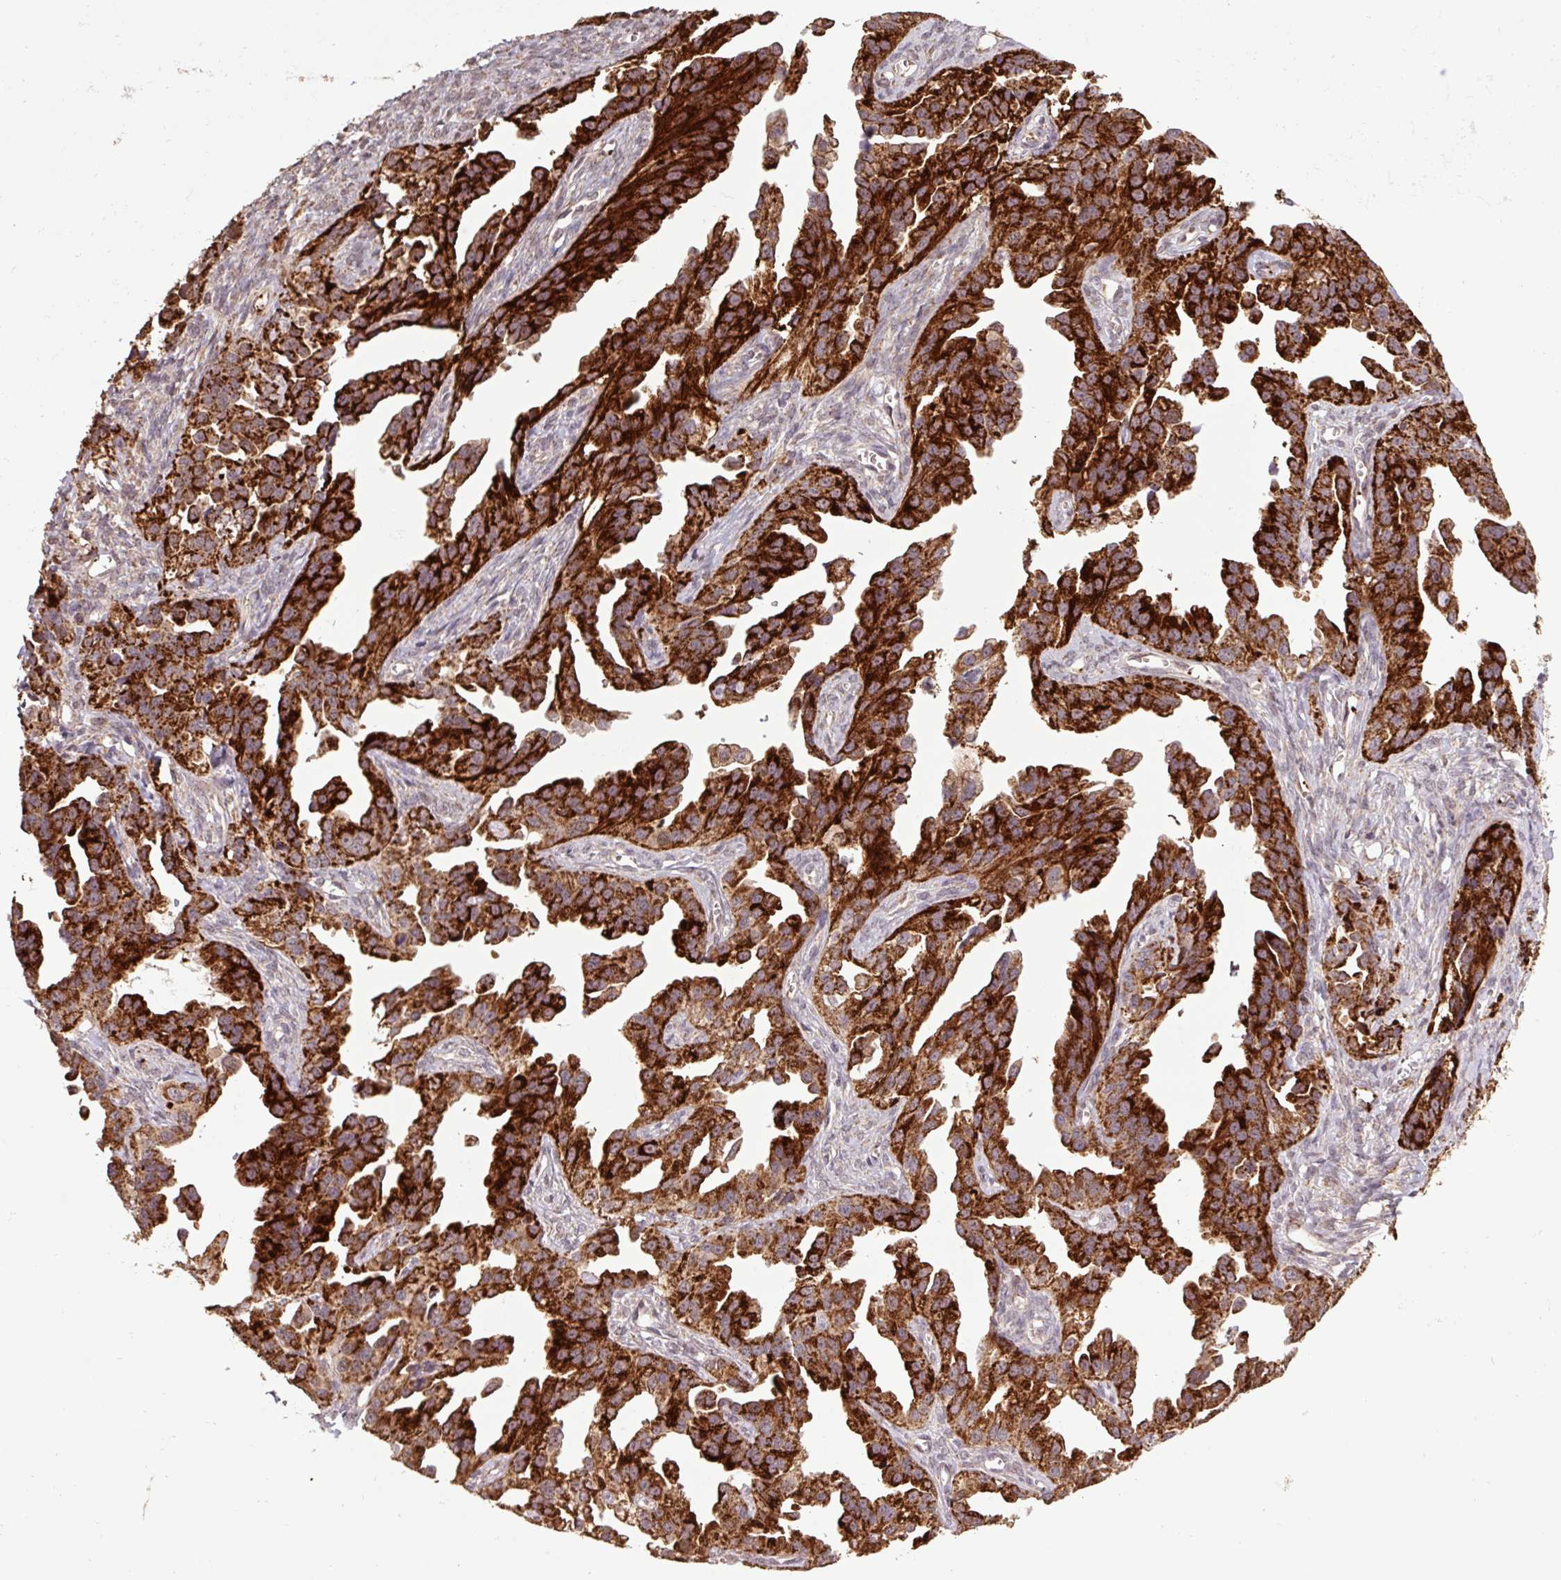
{"staining": {"intensity": "strong", "quantity": ">75%", "location": "cytoplasmic/membranous"}, "tissue": "ovarian cancer", "cell_type": "Tumor cells", "image_type": "cancer", "snomed": [{"axis": "morphology", "description": "Cystadenocarcinoma, serous, NOS"}, {"axis": "topography", "description": "Ovary"}], "caption": "There is high levels of strong cytoplasmic/membranous positivity in tumor cells of ovarian cancer (serous cystadenocarcinoma), as demonstrated by immunohistochemical staining (brown color).", "gene": "TMEM160", "patient": {"sex": "female", "age": 75}}